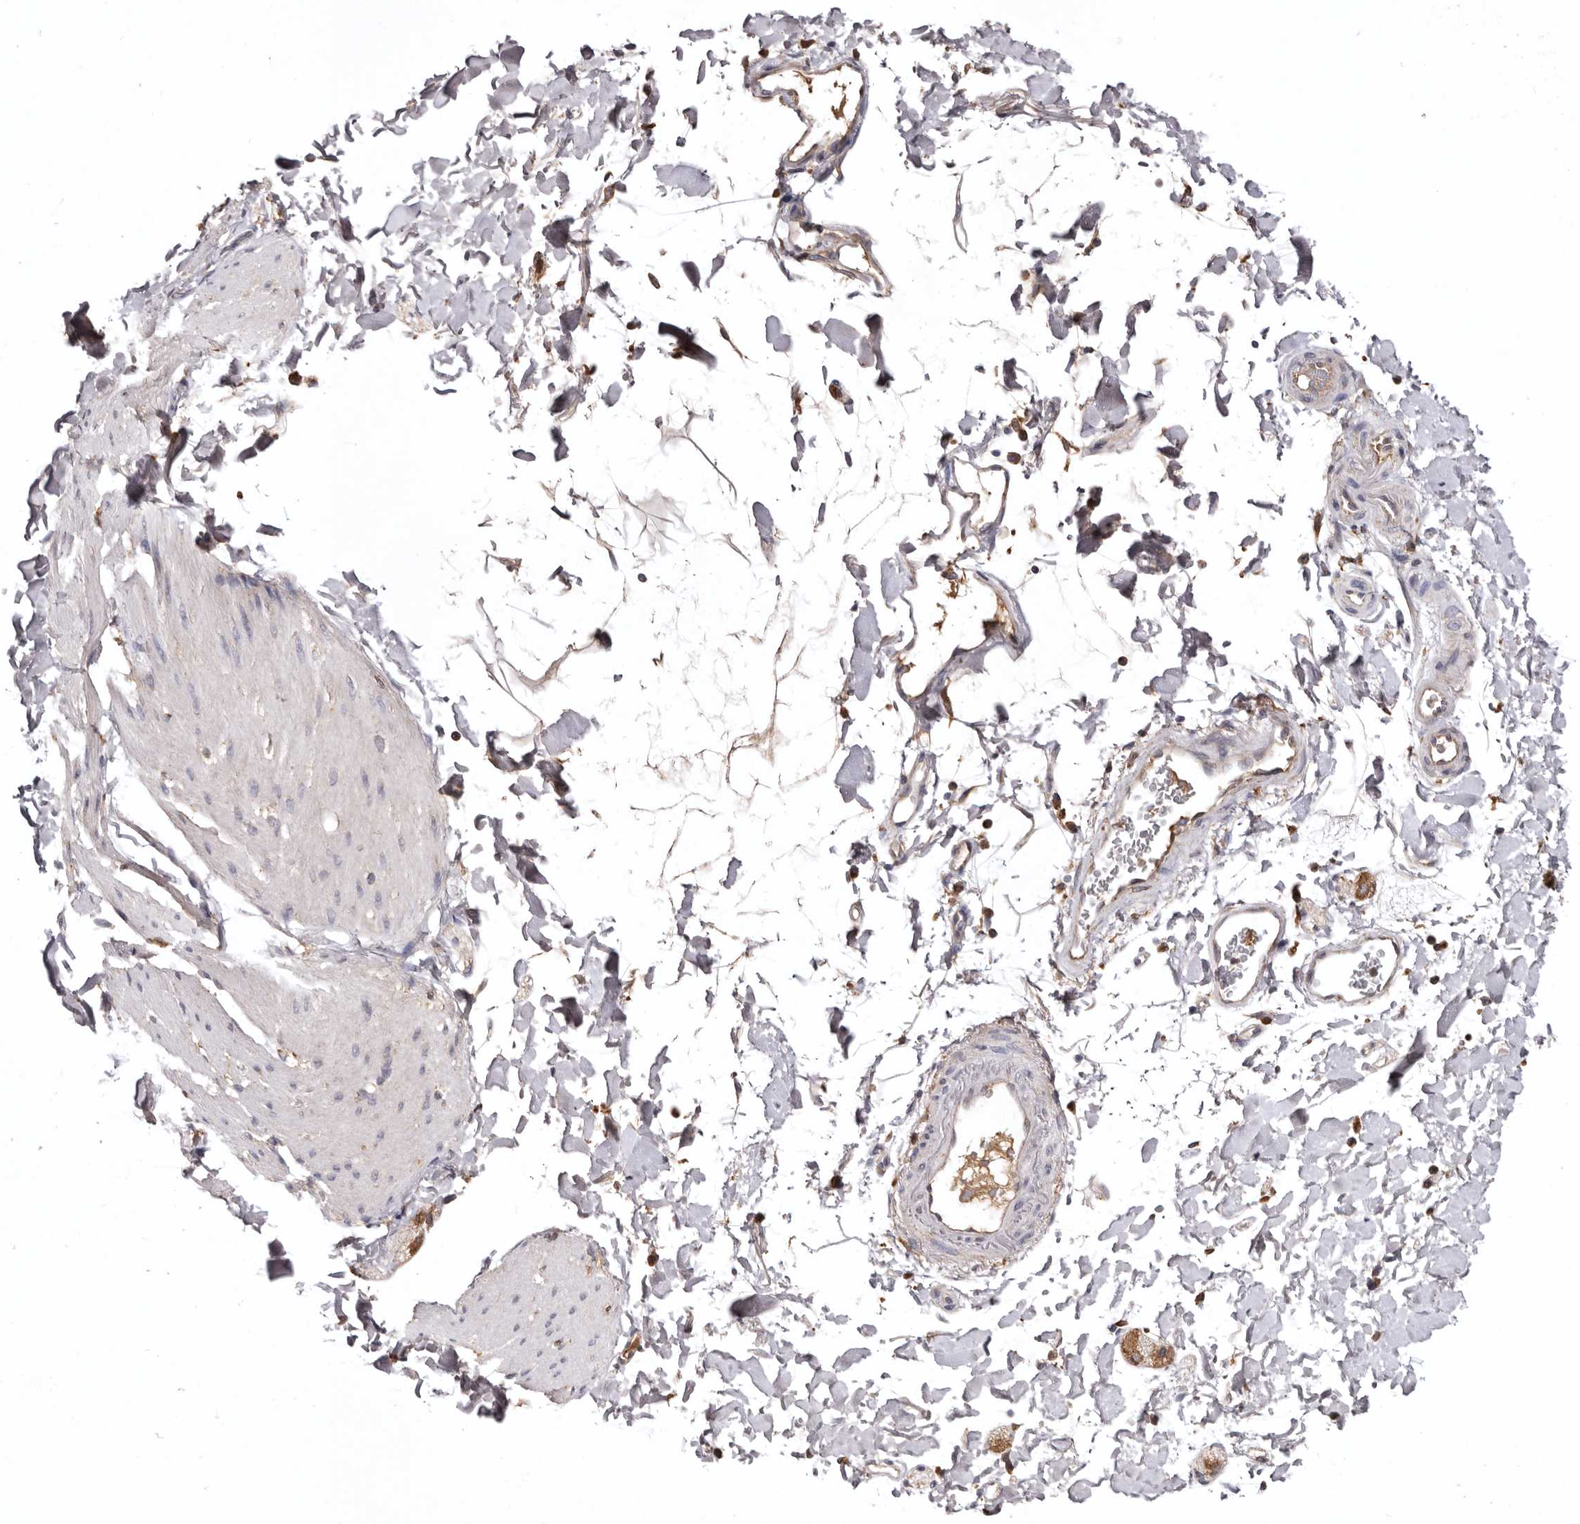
{"staining": {"intensity": "negative", "quantity": "none", "location": "none"}, "tissue": "smooth muscle", "cell_type": "Smooth muscle cells", "image_type": "normal", "snomed": [{"axis": "morphology", "description": "Normal tissue, NOS"}, {"axis": "topography", "description": "Smooth muscle"}, {"axis": "topography", "description": "Small intestine"}], "caption": "An immunohistochemistry (IHC) photomicrograph of benign smooth muscle is shown. There is no staining in smooth muscle cells of smooth muscle. (Stains: DAB (3,3'-diaminobenzidine) IHC with hematoxylin counter stain, Microscopy: brightfield microscopy at high magnification).", "gene": "INKA2", "patient": {"sex": "female", "age": 84}}